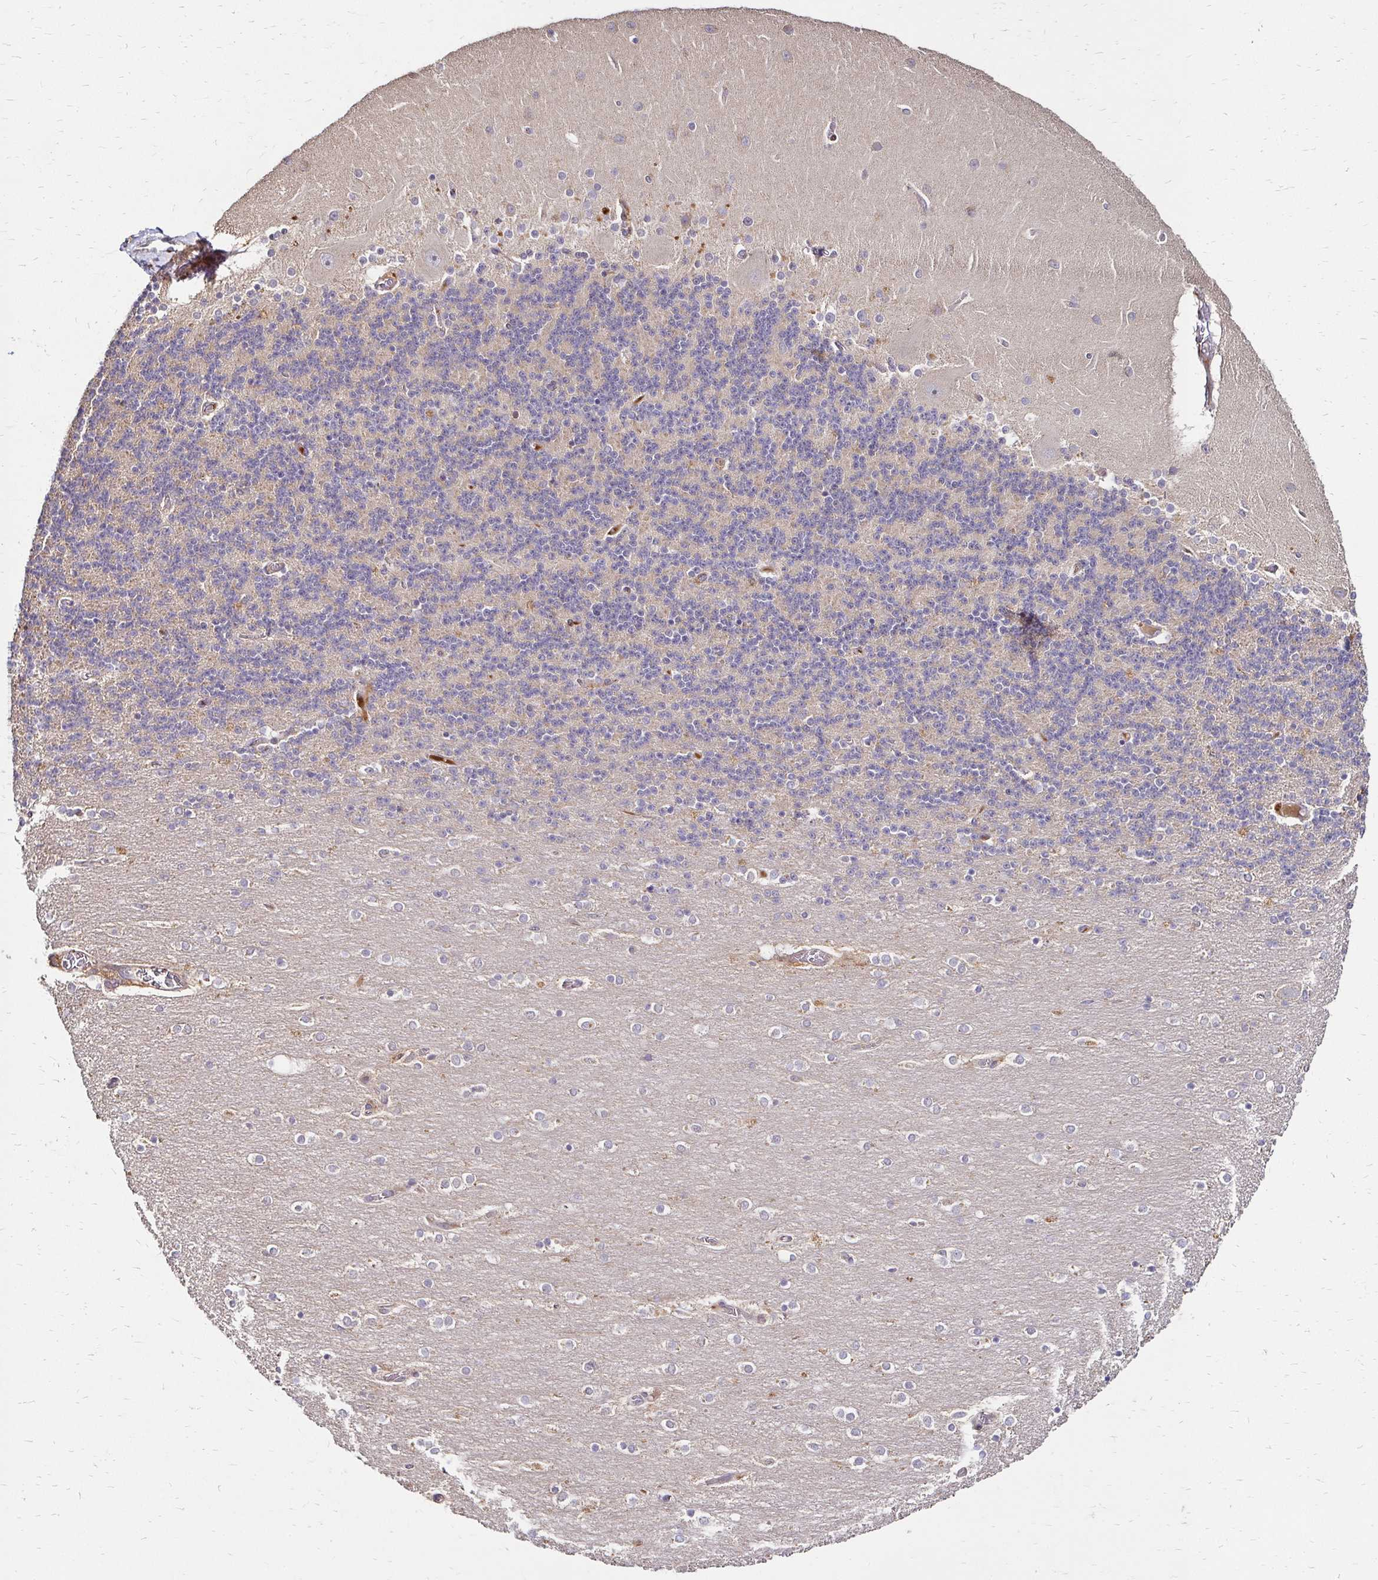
{"staining": {"intensity": "negative", "quantity": "none", "location": "none"}, "tissue": "cerebellum", "cell_type": "Cells in granular layer", "image_type": "normal", "snomed": [{"axis": "morphology", "description": "Normal tissue, NOS"}, {"axis": "topography", "description": "Cerebellum"}], "caption": "DAB (3,3'-diaminobenzidine) immunohistochemical staining of benign human cerebellum displays no significant positivity in cells in granular layer.", "gene": "IDUA", "patient": {"sex": "female", "age": 54}}